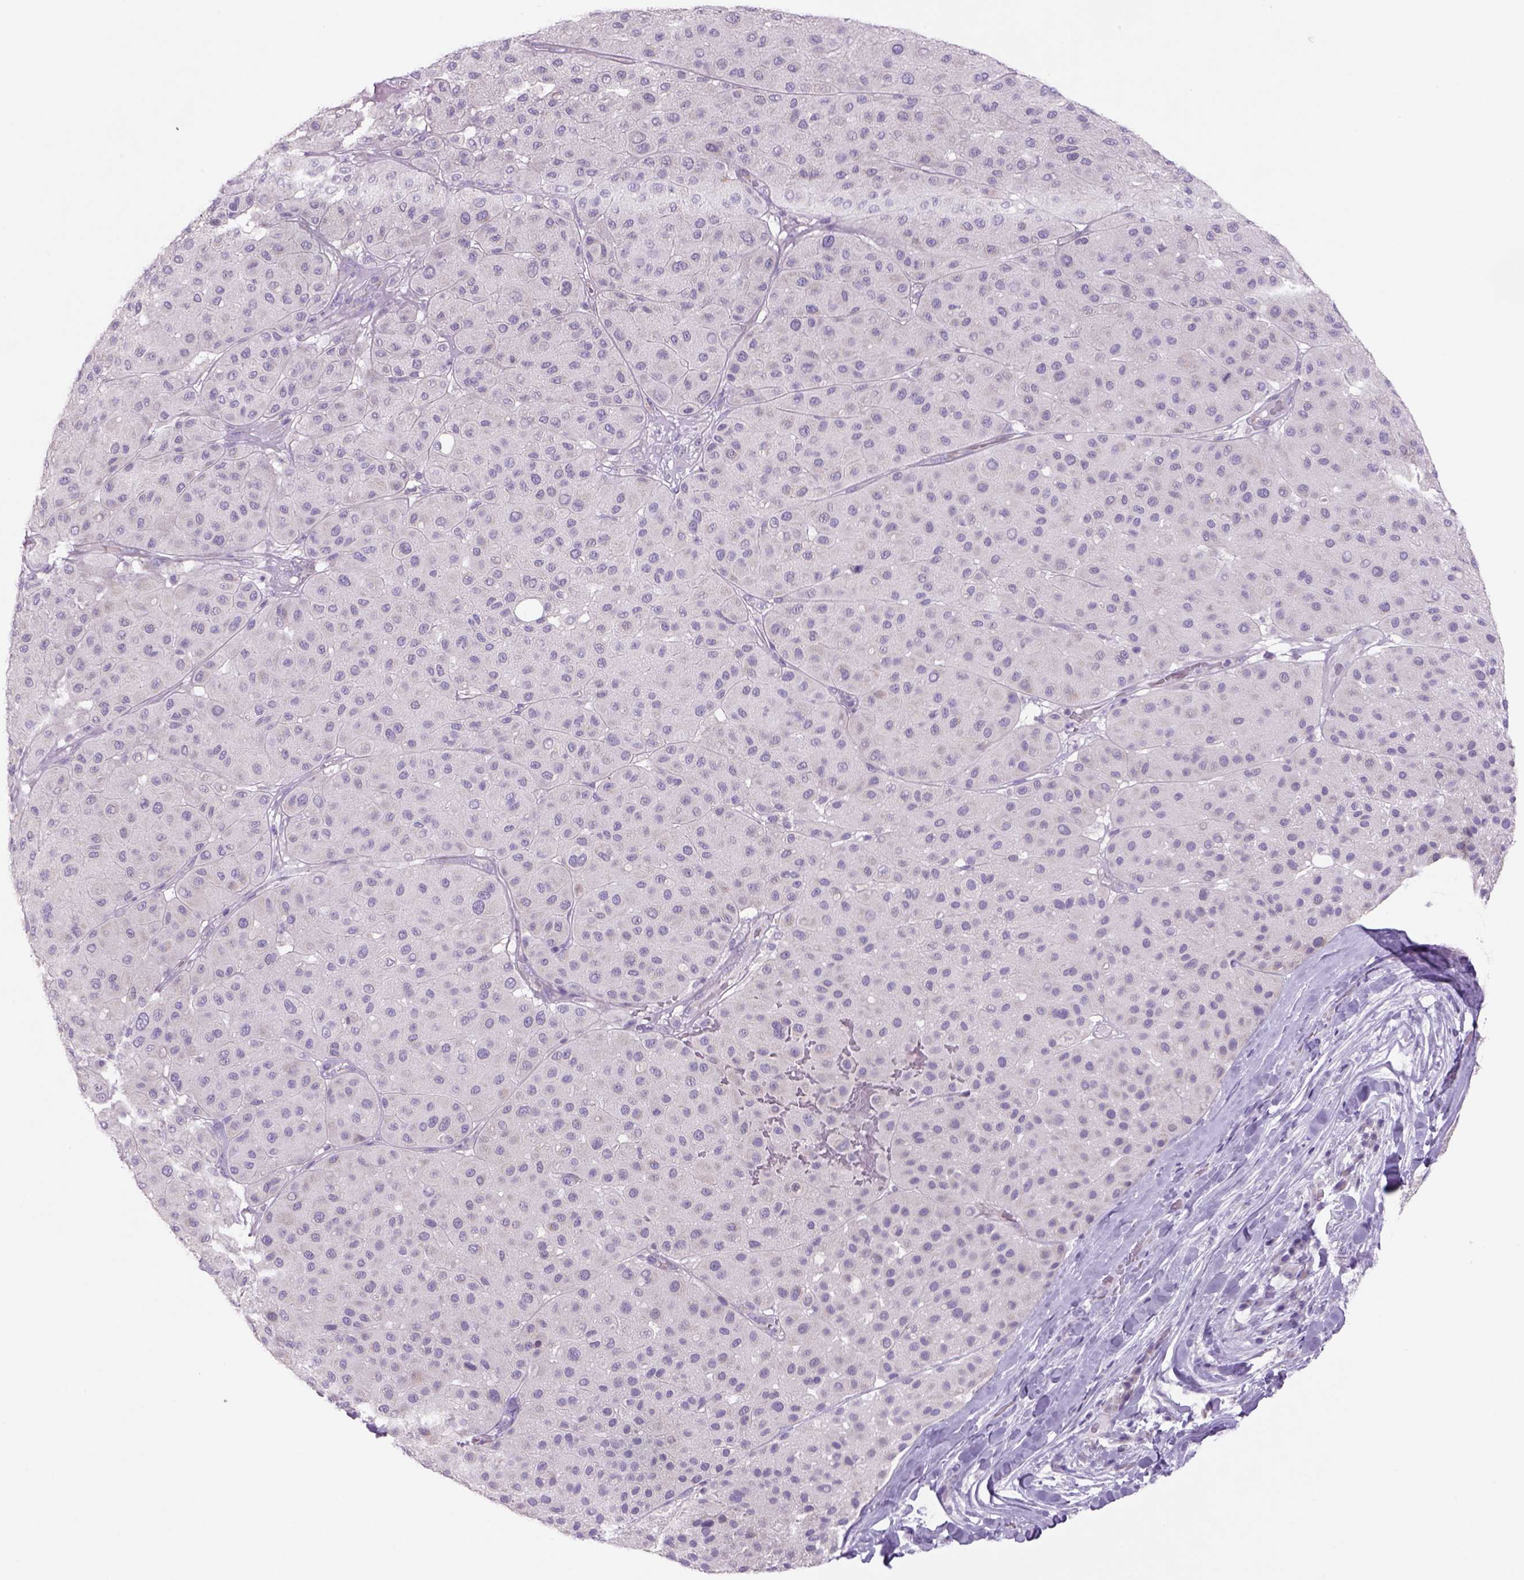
{"staining": {"intensity": "negative", "quantity": "none", "location": "none"}, "tissue": "melanoma", "cell_type": "Tumor cells", "image_type": "cancer", "snomed": [{"axis": "morphology", "description": "Malignant melanoma, Metastatic site"}, {"axis": "topography", "description": "Smooth muscle"}], "caption": "High magnification brightfield microscopy of malignant melanoma (metastatic site) stained with DAB (3,3'-diaminobenzidine) (brown) and counterstained with hematoxylin (blue): tumor cells show no significant expression. The staining was performed using DAB to visualize the protein expression in brown, while the nuclei were stained in blue with hematoxylin (Magnification: 20x).", "gene": "ADGRV1", "patient": {"sex": "male", "age": 41}}